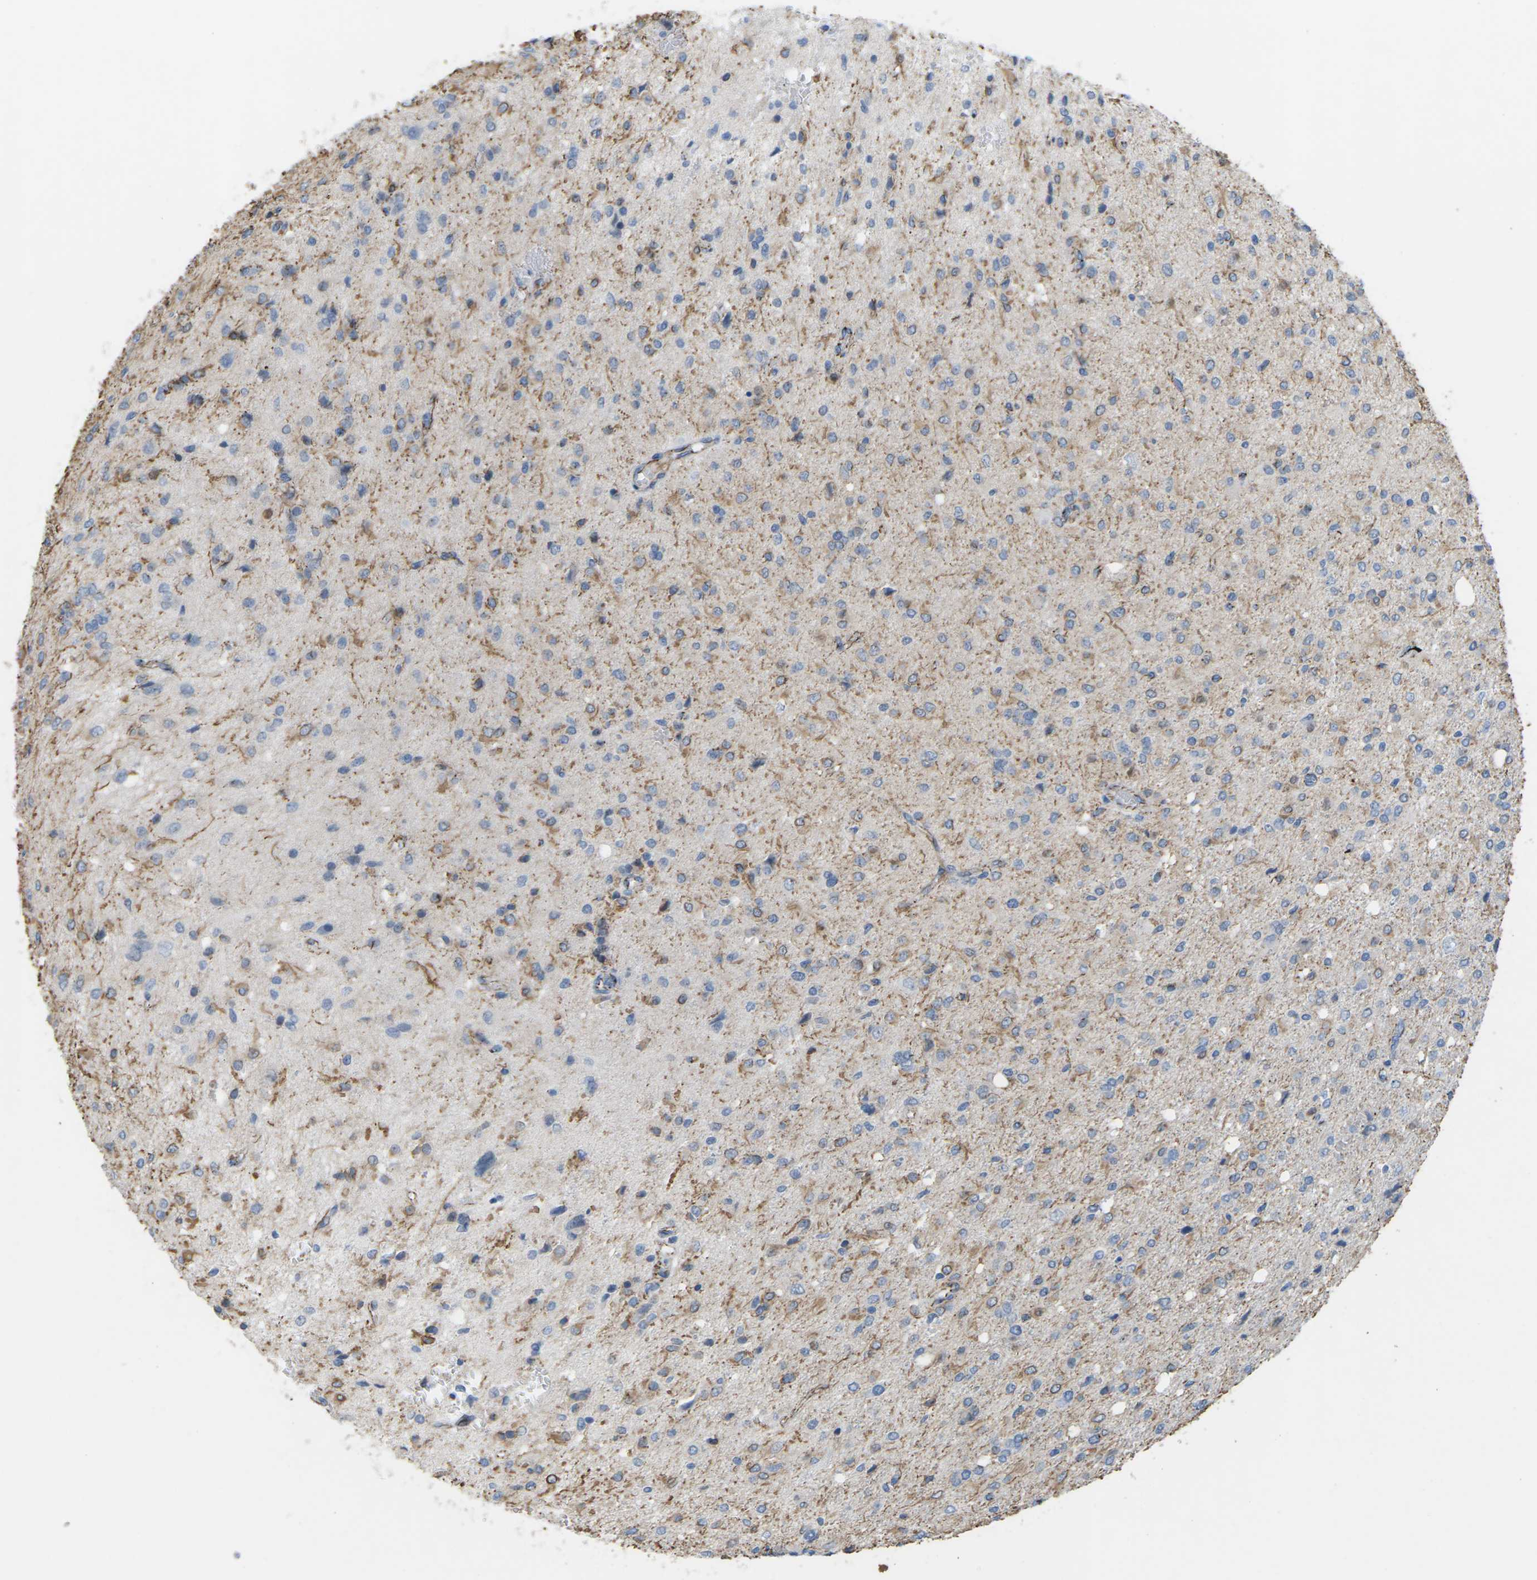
{"staining": {"intensity": "moderate", "quantity": "25%-75%", "location": "cytoplasmic/membranous"}, "tissue": "glioma", "cell_type": "Tumor cells", "image_type": "cancer", "snomed": [{"axis": "morphology", "description": "Glioma, malignant, High grade"}, {"axis": "topography", "description": "Brain"}], "caption": "A histopathology image of human glioma stained for a protein reveals moderate cytoplasmic/membranous brown staining in tumor cells.", "gene": "CLDN3", "patient": {"sex": "female", "age": 59}}